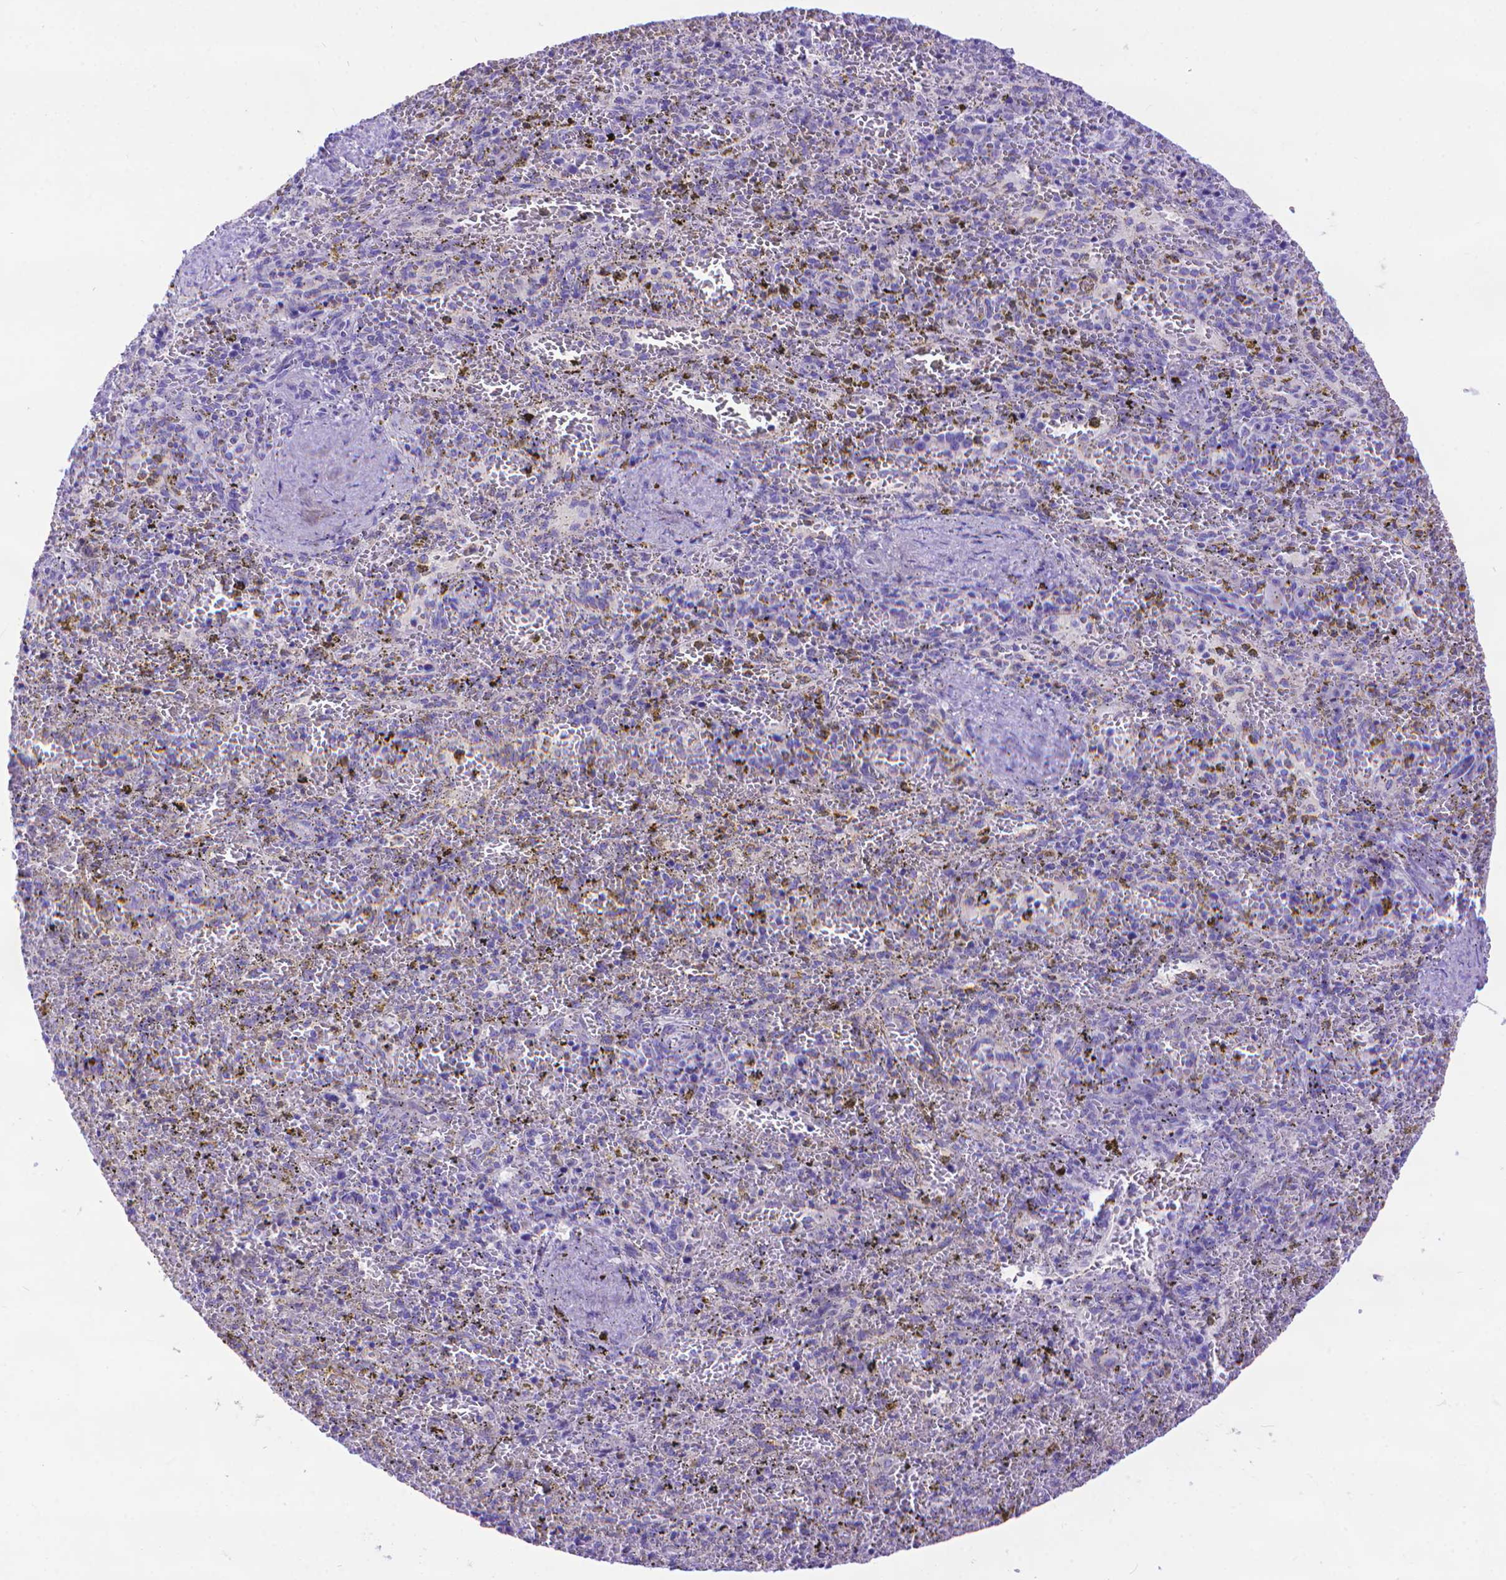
{"staining": {"intensity": "negative", "quantity": "none", "location": "none"}, "tissue": "spleen", "cell_type": "Cells in red pulp", "image_type": "normal", "snomed": [{"axis": "morphology", "description": "Normal tissue, NOS"}, {"axis": "topography", "description": "Spleen"}], "caption": "IHC micrograph of unremarkable human spleen stained for a protein (brown), which shows no staining in cells in red pulp.", "gene": "DHRS2", "patient": {"sex": "female", "age": 50}}